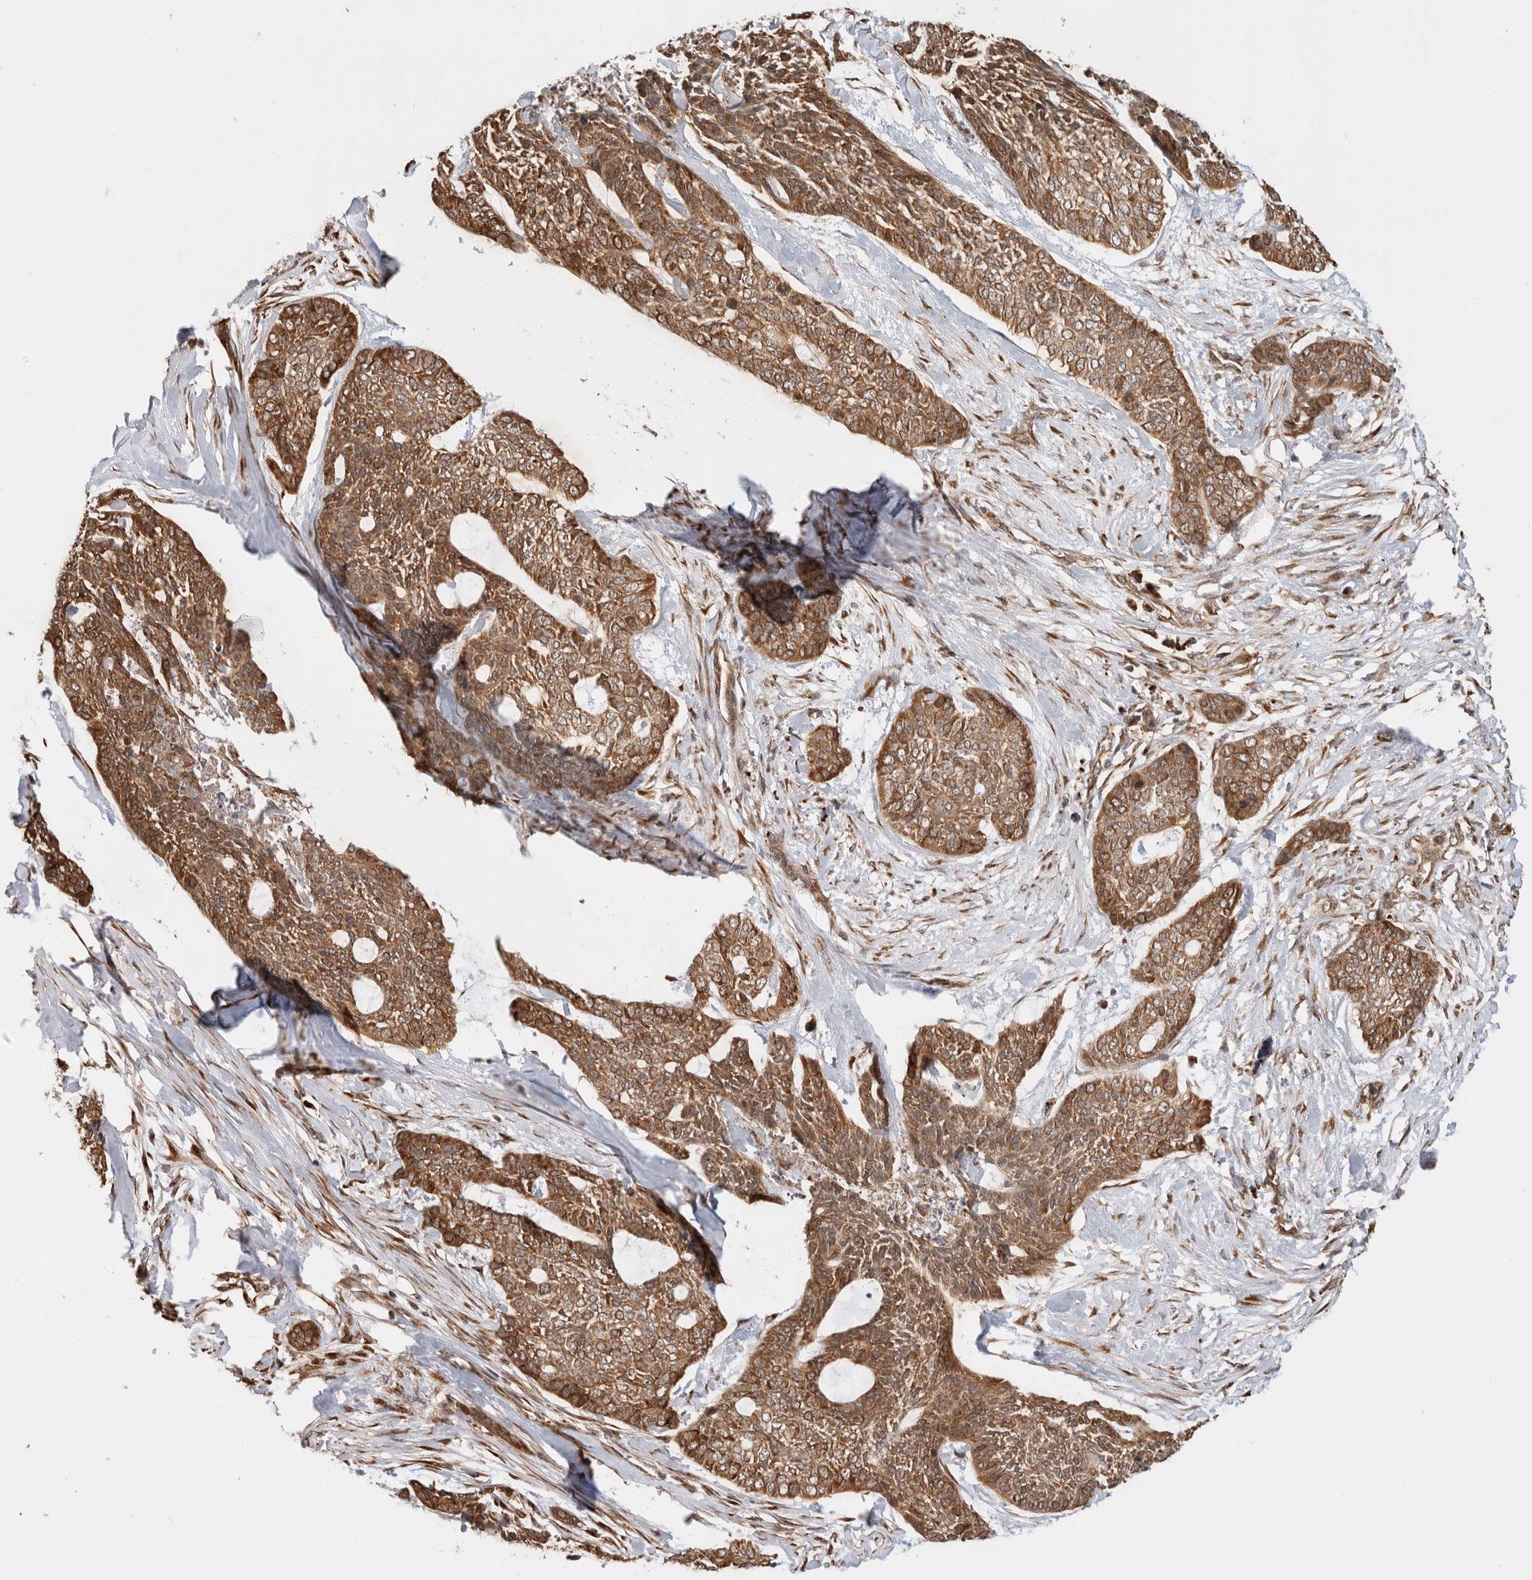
{"staining": {"intensity": "moderate", "quantity": ">75%", "location": "cytoplasmic/membranous"}, "tissue": "skin cancer", "cell_type": "Tumor cells", "image_type": "cancer", "snomed": [{"axis": "morphology", "description": "Basal cell carcinoma"}, {"axis": "topography", "description": "Skin"}], "caption": "A histopathology image of skin cancer stained for a protein demonstrates moderate cytoplasmic/membranous brown staining in tumor cells. (brown staining indicates protein expression, while blue staining denotes nuclei).", "gene": "ACTL9", "patient": {"sex": "female", "age": 64}}